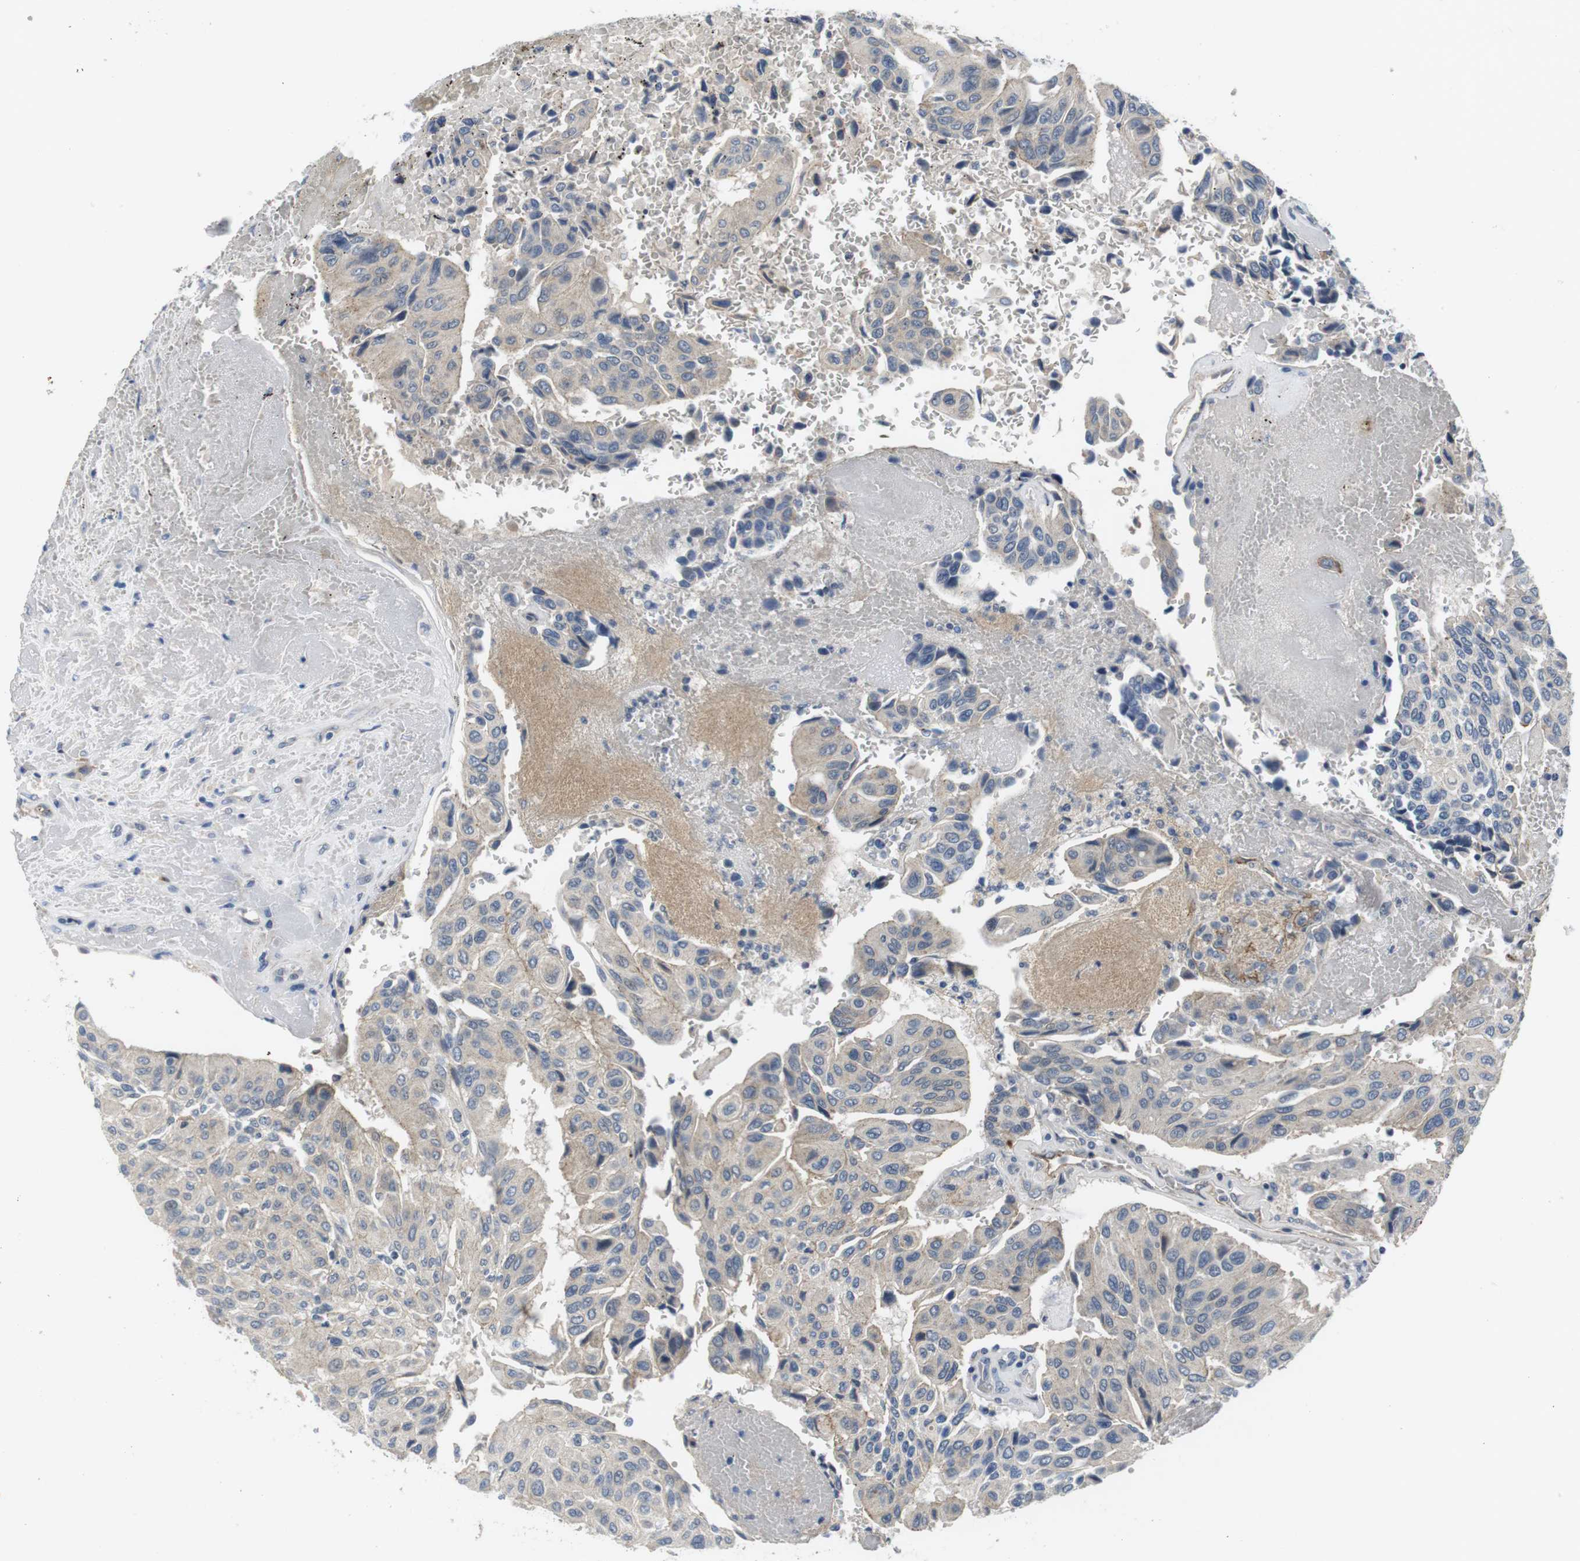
{"staining": {"intensity": "negative", "quantity": "none", "location": "none"}, "tissue": "urothelial cancer", "cell_type": "Tumor cells", "image_type": "cancer", "snomed": [{"axis": "morphology", "description": "Urothelial carcinoma, High grade"}, {"axis": "topography", "description": "Urinary bladder"}], "caption": "Immunohistochemistry of urothelial carcinoma (high-grade) displays no staining in tumor cells.", "gene": "NECTIN1", "patient": {"sex": "male", "age": 66}}